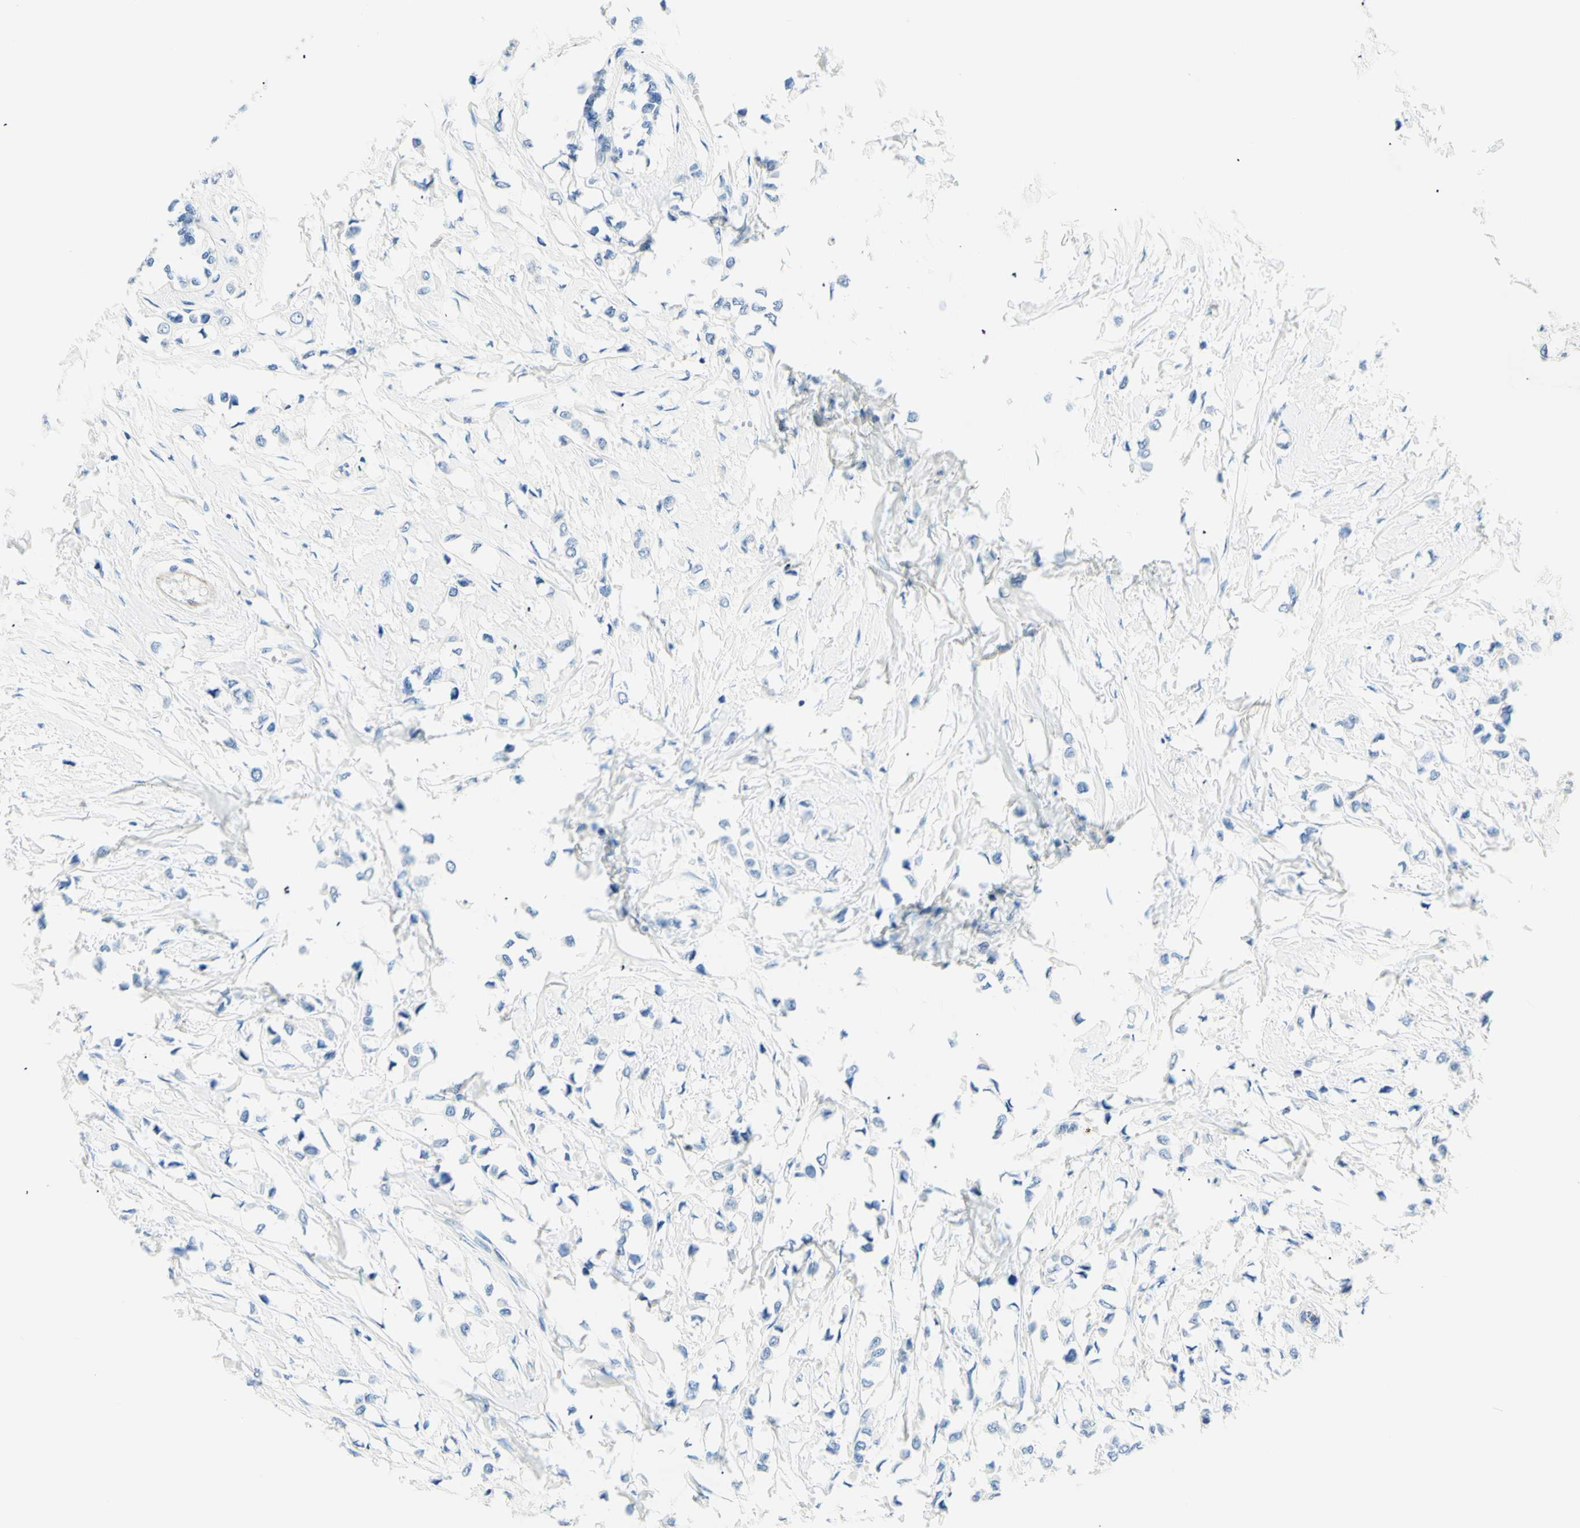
{"staining": {"intensity": "negative", "quantity": "none", "location": "none"}, "tissue": "breast cancer", "cell_type": "Tumor cells", "image_type": "cancer", "snomed": [{"axis": "morphology", "description": "Lobular carcinoma"}, {"axis": "topography", "description": "Breast"}], "caption": "High power microscopy histopathology image of an immunohistochemistry (IHC) photomicrograph of breast cancer (lobular carcinoma), revealing no significant positivity in tumor cells.", "gene": "HPCA", "patient": {"sex": "female", "age": 51}}